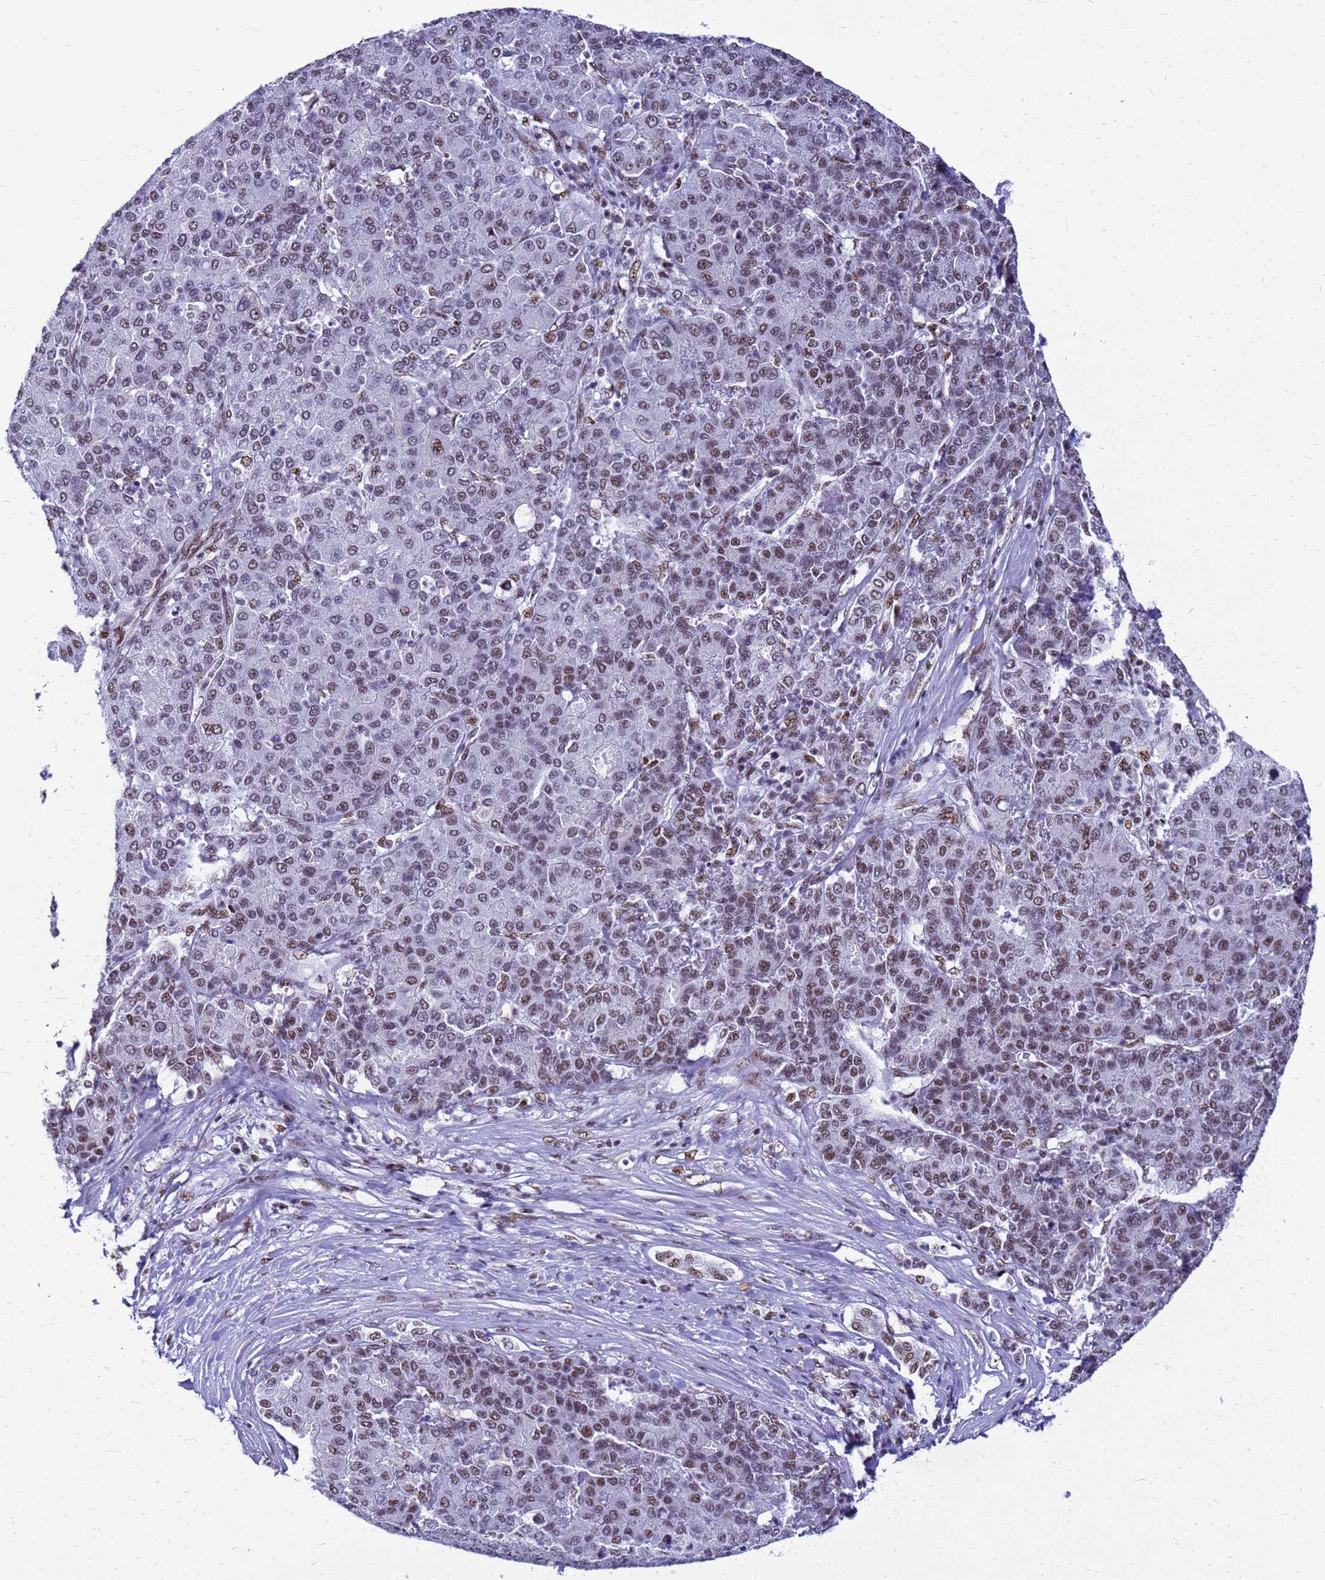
{"staining": {"intensity": "moderate", "quantity": "25%-75%", "location": "nuclear"}, "tissue": "liver cancer", "cell_type": "Tumor cells", "image_type": "cancer", "snomed": [{"axis": "morphology", "description": "Carcinoma, Hepatocellular, NOS"}, {"axis": "topography", "description": "Liver"}], "caption": "Immunohistochemical staining of liver cancer (hepatocellular carcinoma) exhibits medium levels of moderate nuclear expression in approximately 25%-75% of tumor cells.", "gene": "SART3", "patient": {"sex": "male", "age": 65}}